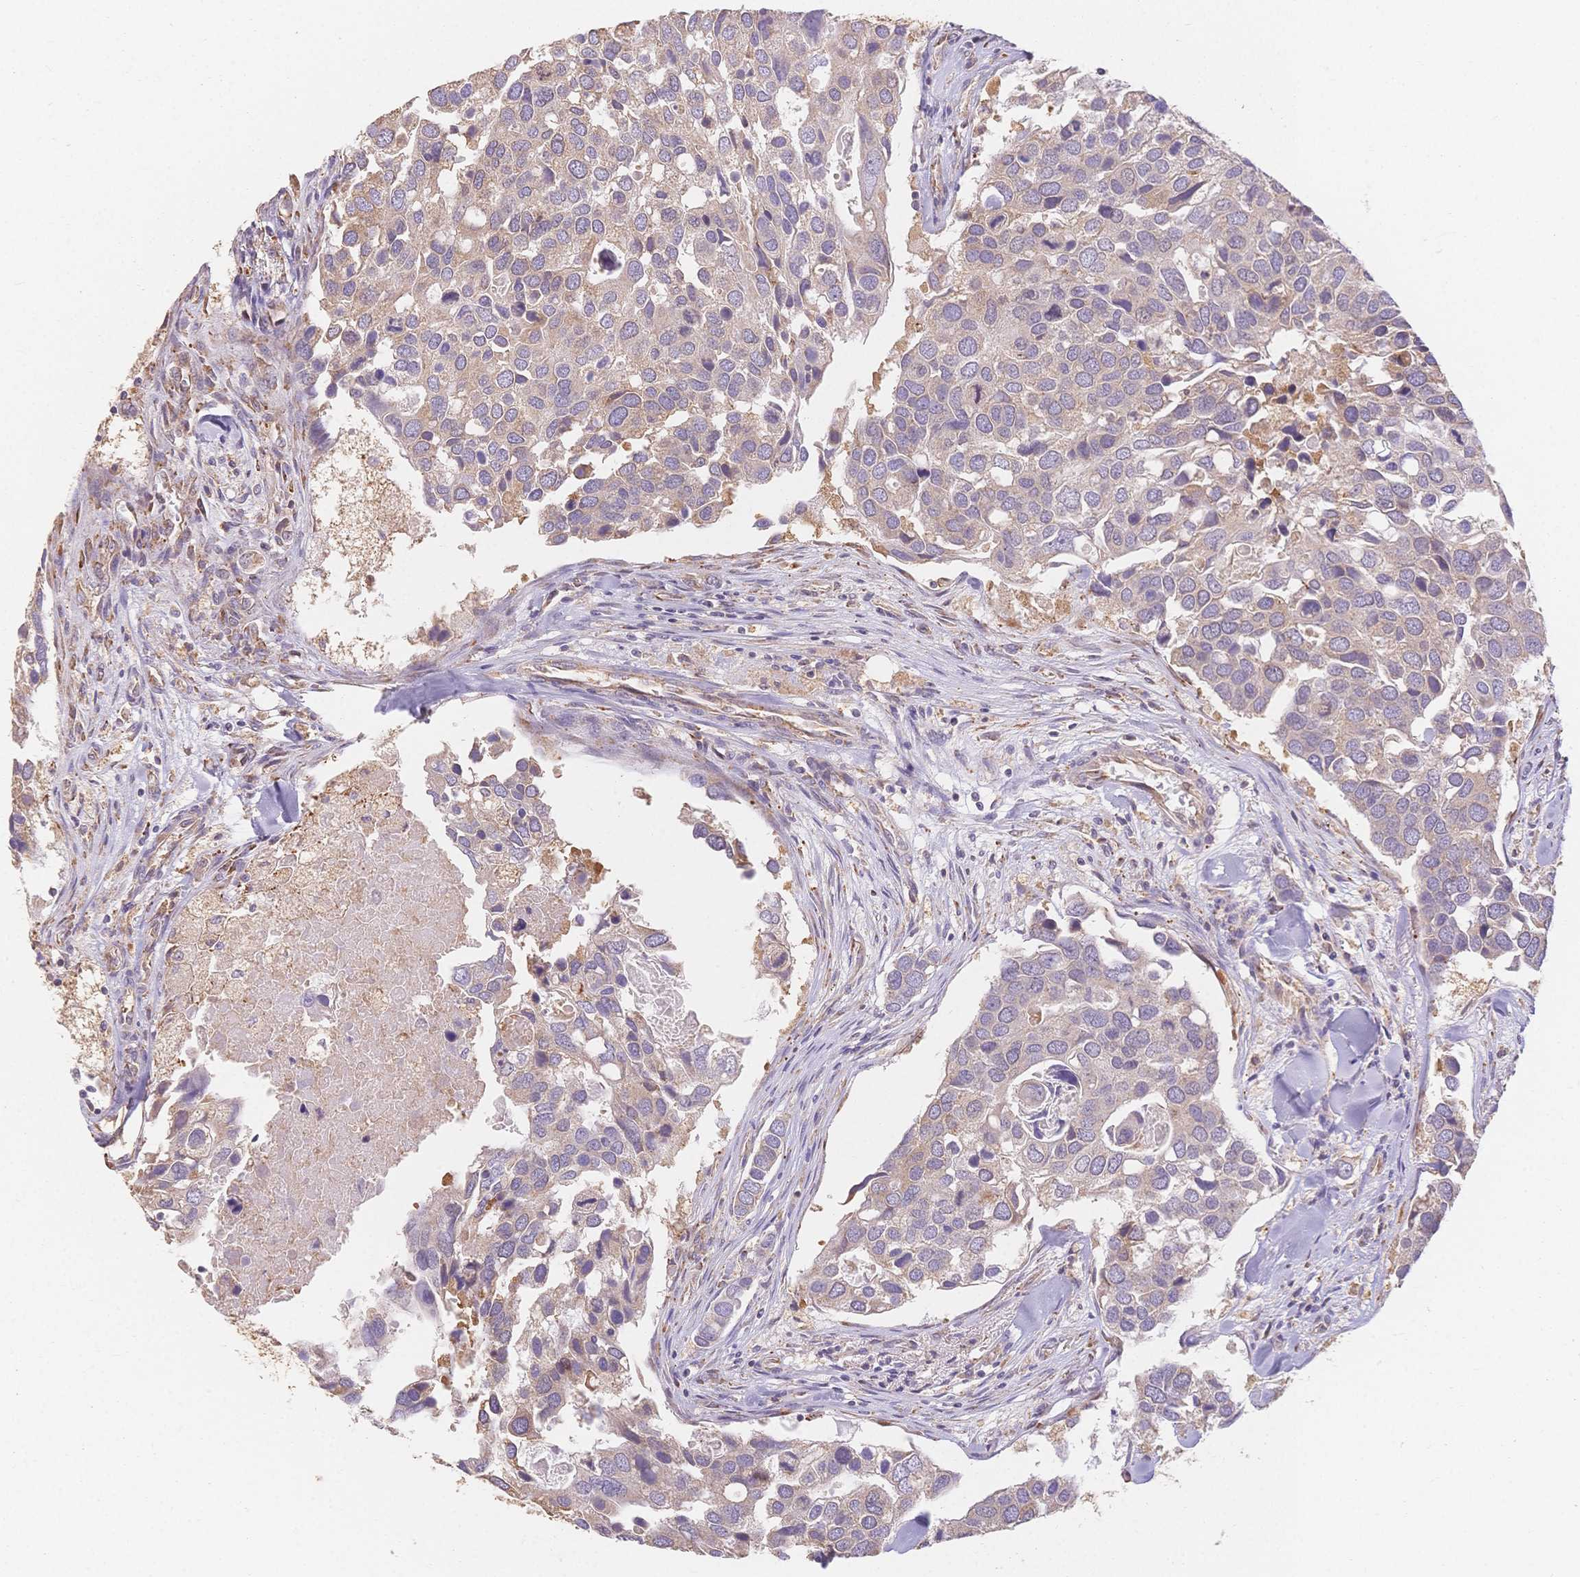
{"staining": {"intensity": "weak", "quantity": "25%-75%", "location": "cytoplasmic/membranous"}, "tissue": "breast cancer", "cell_type": "Tumor cells", "image_type": "cancer", "snomed": [{"axis": "morphology", "description": "Duct carcinoma"}, {"axis": "topography", "description": "Breast"}], "caption": "Human breast cancer (intraductal carcinoma) stained for a protein (brown) shows weak cytoplasmic/membranous positive positivity in approximately 25%-75% of tumor cells.", "gene": "HS3ST5", "patient": {"sex": "female", "age": 83}}